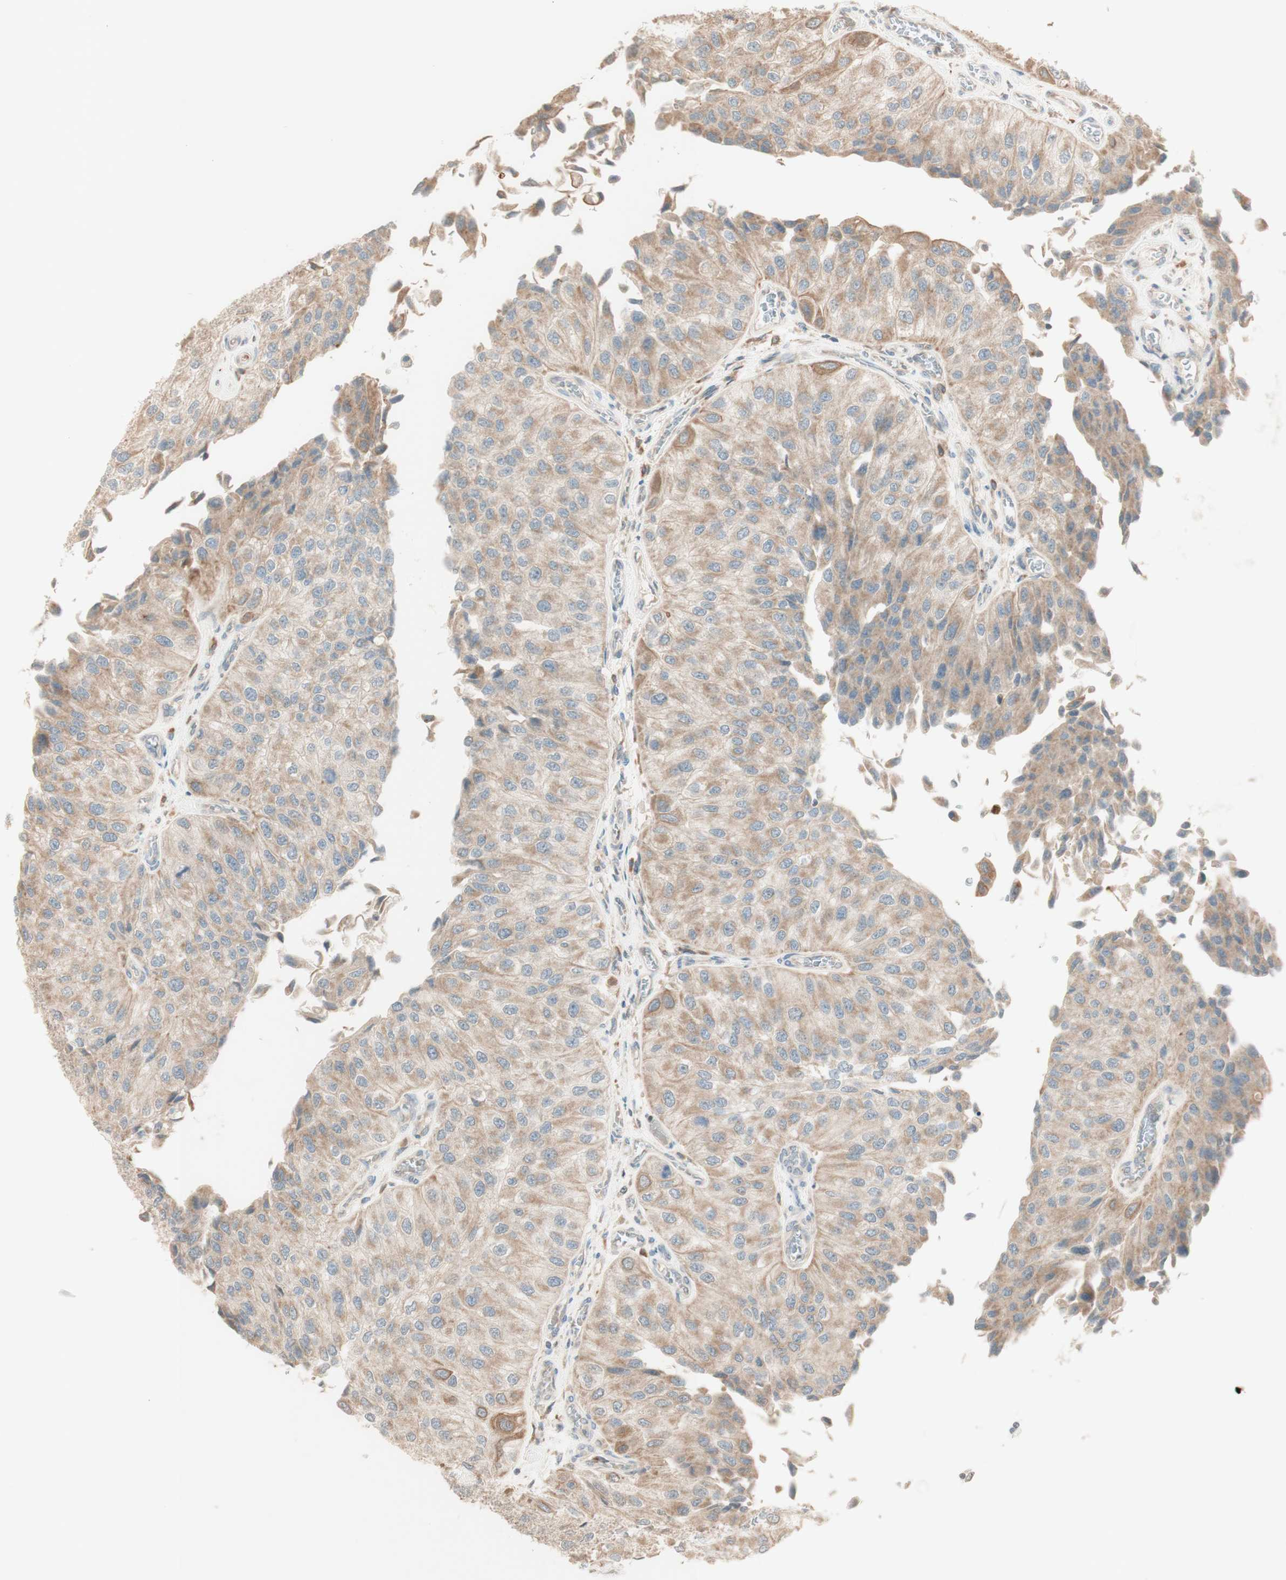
{"staining": {"intensity": "weak", "quantity": ">75%", "location": "cytoplasmic/membranous"}, "tissue": "urothelial cancer", "cell_type": "Tumor cells", "image_type": "cancer", "snomed": [{"axis": "morphology", "description": "Urothelial carcinoma, High grade"}, {"axis": "topography", "description": "Kidney"}, {"axis": "topography", "description": "Urinary bladder"}], "caption": "A high-resolution photomicrograph shows IHC staining of urothelial cancer, which reveals weak cytoplasmic/membranous expression in approximately >75% of tumor cells.", "gene": "CLCN2", "patient": {"sex": "male", "age": 77}}